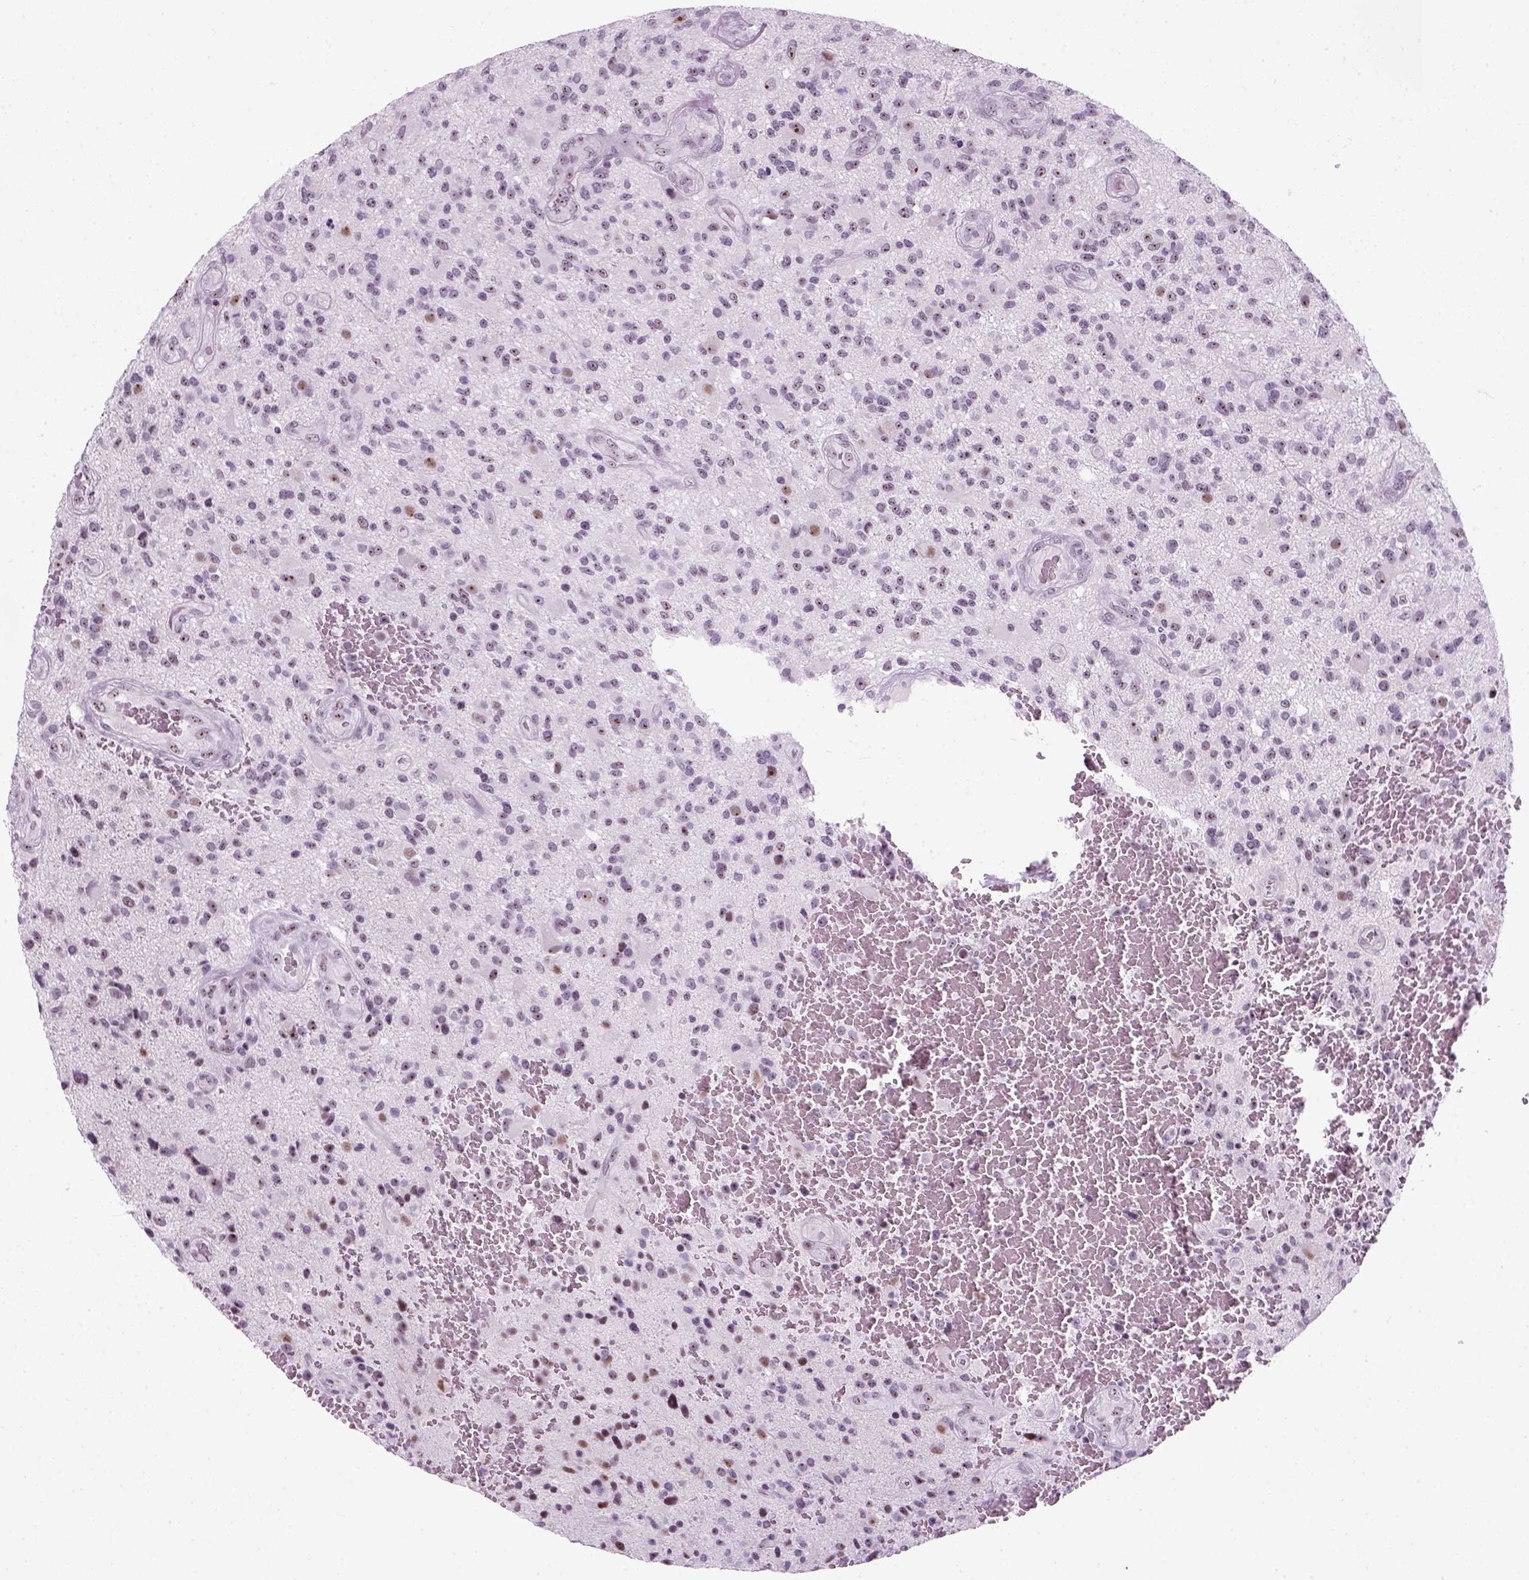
{"staining": {"intensity": "negative", "quantity": "none", "location": "none"}, "tissue": "glioma", "cell_type": "Tumor cells", "image_type": "cancer", "snomed": [{"axis": "morphology", "description": "Glioma, malignant, High grade"}, {"axis": "topography", "description": "Brain"}], "caption": "Immunohistochemistry micrograph of neoplastic tissue: human high-grade glioma (malignant) stained with DAB exhibits no significant protein expression in tumor cells.", "gene": "ZNF865", "patient": {"sex": "male", "age": 47}}